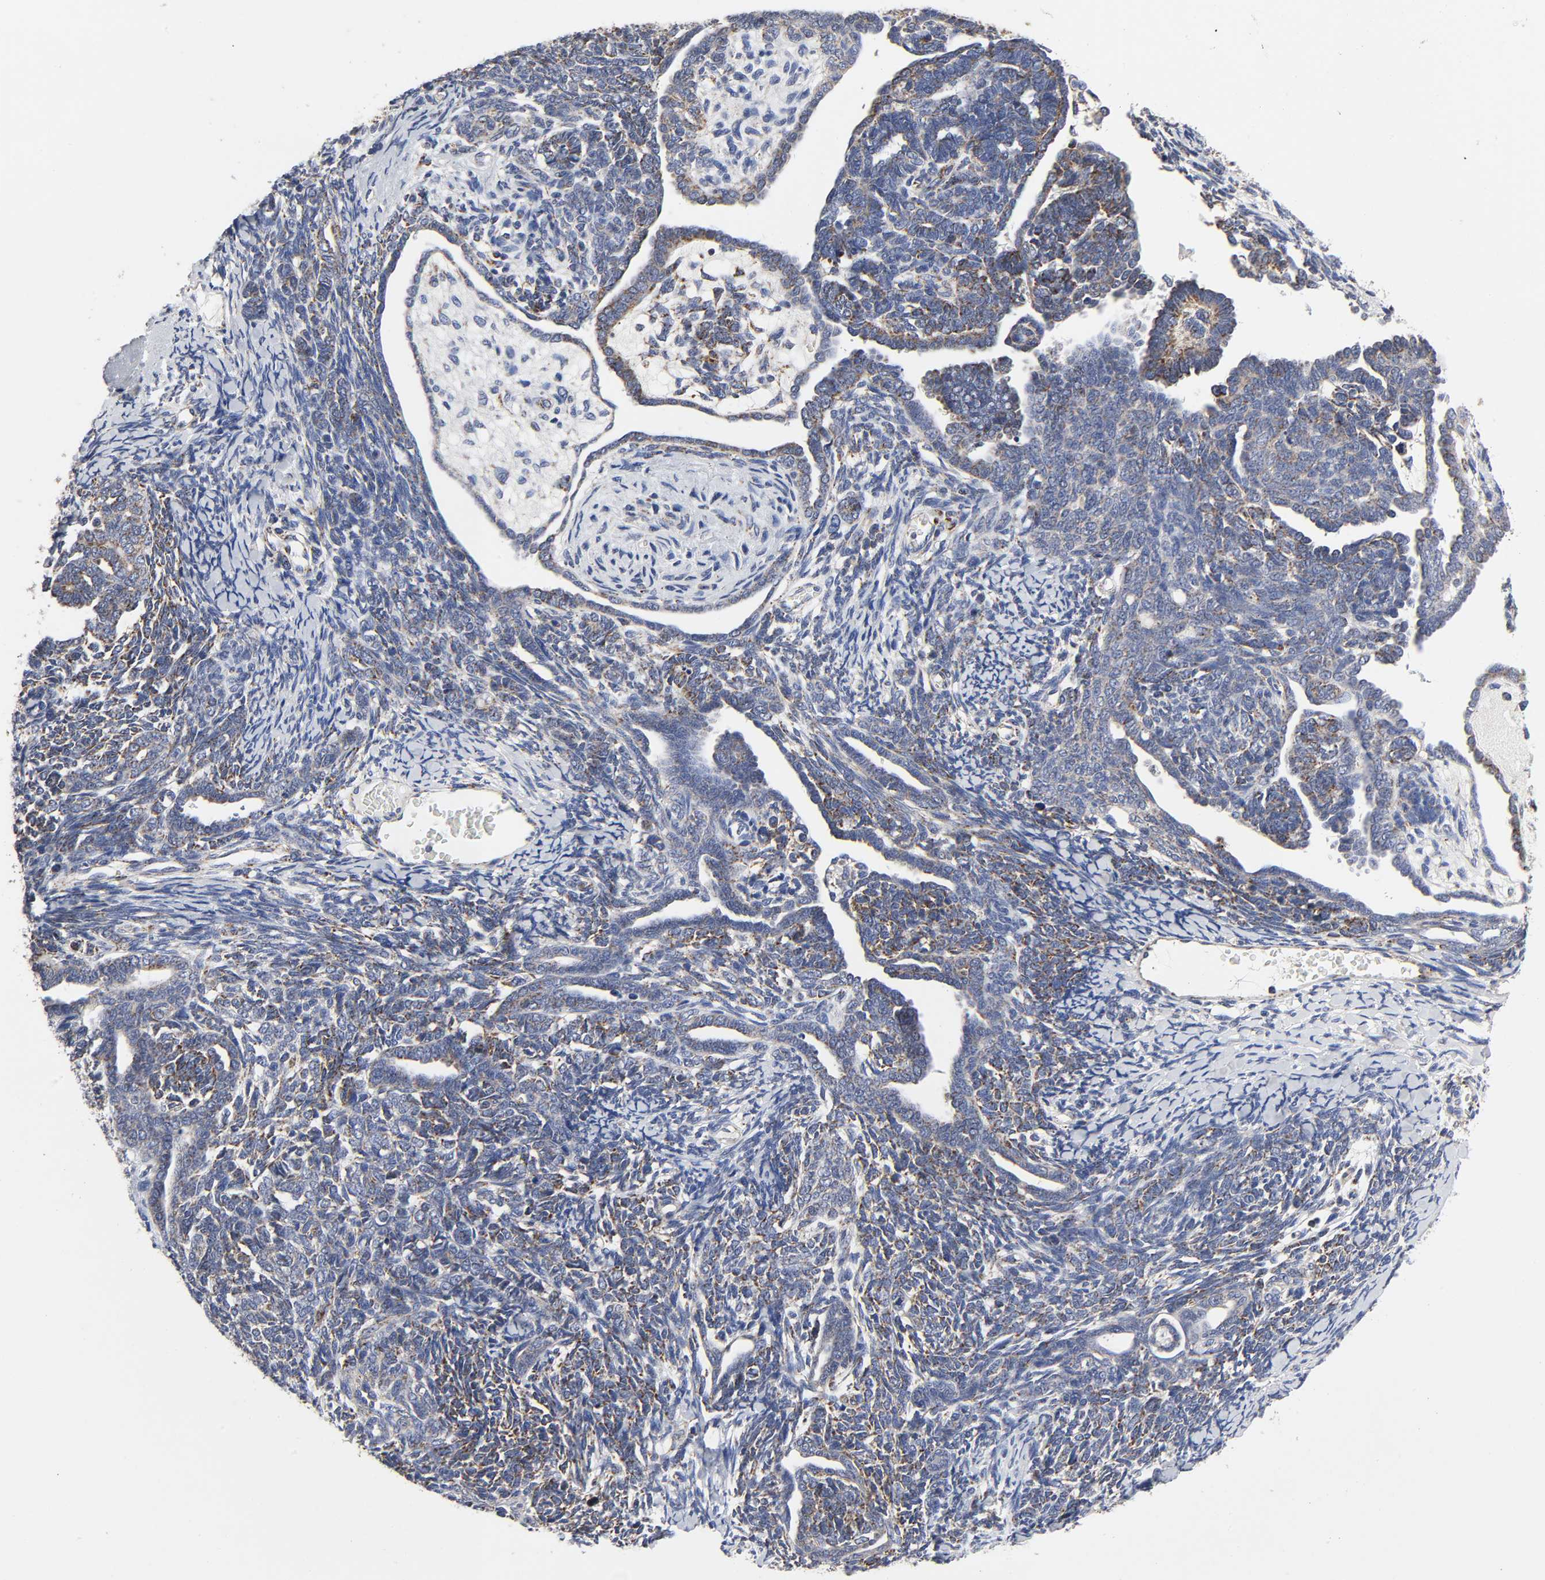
{"staining": {"intensity": "moderate", "quantity": "<25%", "location": "cytoplasmic/membranous"}, "tissue": "endometrial cancer", "cell_type": "Tumor cells", "image_type": "cancer", "snomed": [{"axis": "morphology", "description": "Neoplasm, malignant, NOS"}, {"axis": "topography", "description": "Endometrium"}], "caption": "Endometrial cancer tissue displays moderate cytoplasmic/membranous expression in about <25% of tumor cells", "gene": "AOPEP", "patient": {"sex": "female", "age": 74}}